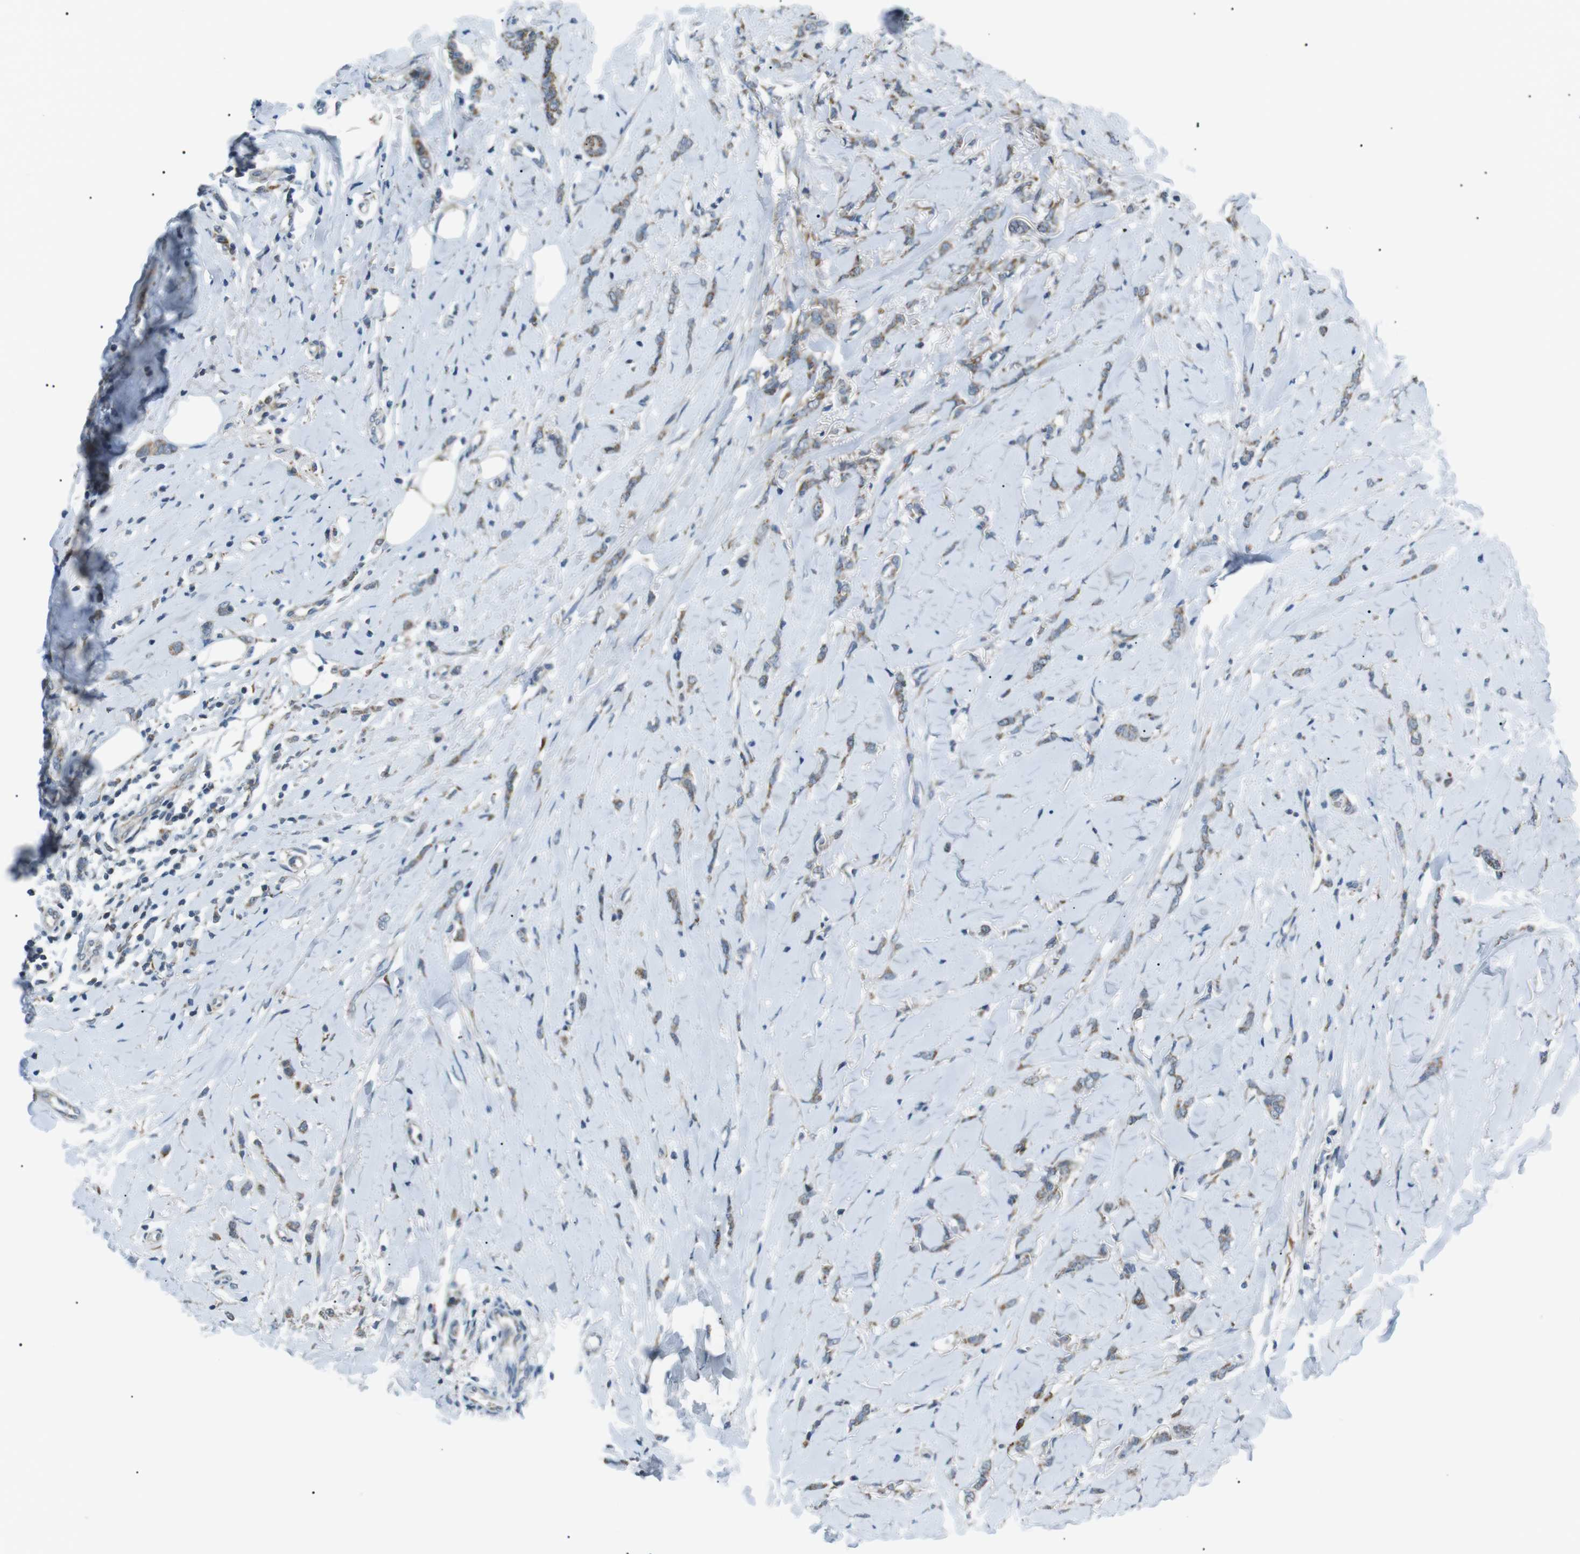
{"staining": {"intensity": "moderate", "quantity": ">75%", "location": "cytoplasmic/membranous"}, "tissue": "breast cancer", "cell_type": "Tumor cells", "image_type": "cancer", "snomed": [{"axis": "morphology", "description": "Lobular carcinoma"}, {"axis": "topography", "description": "Skin"}, {"axis": "topography", "description": "Breast"}], "caption": "High-magnification brightfield microscopy of breast cancer stained with DAB (3,3'-diaminobenzidine) (brown) and counterstained with hematoxylin (blue). tumor cells exhibit moderate cytoplasmic/membranous staining is present in about>75% of cells. (DAB (3,3'-diaminobenzidine) IHC with brightfield microscopy, high magnification).", "gene": "ARID5B", "patient": {"sex": "female", "age": 46}}